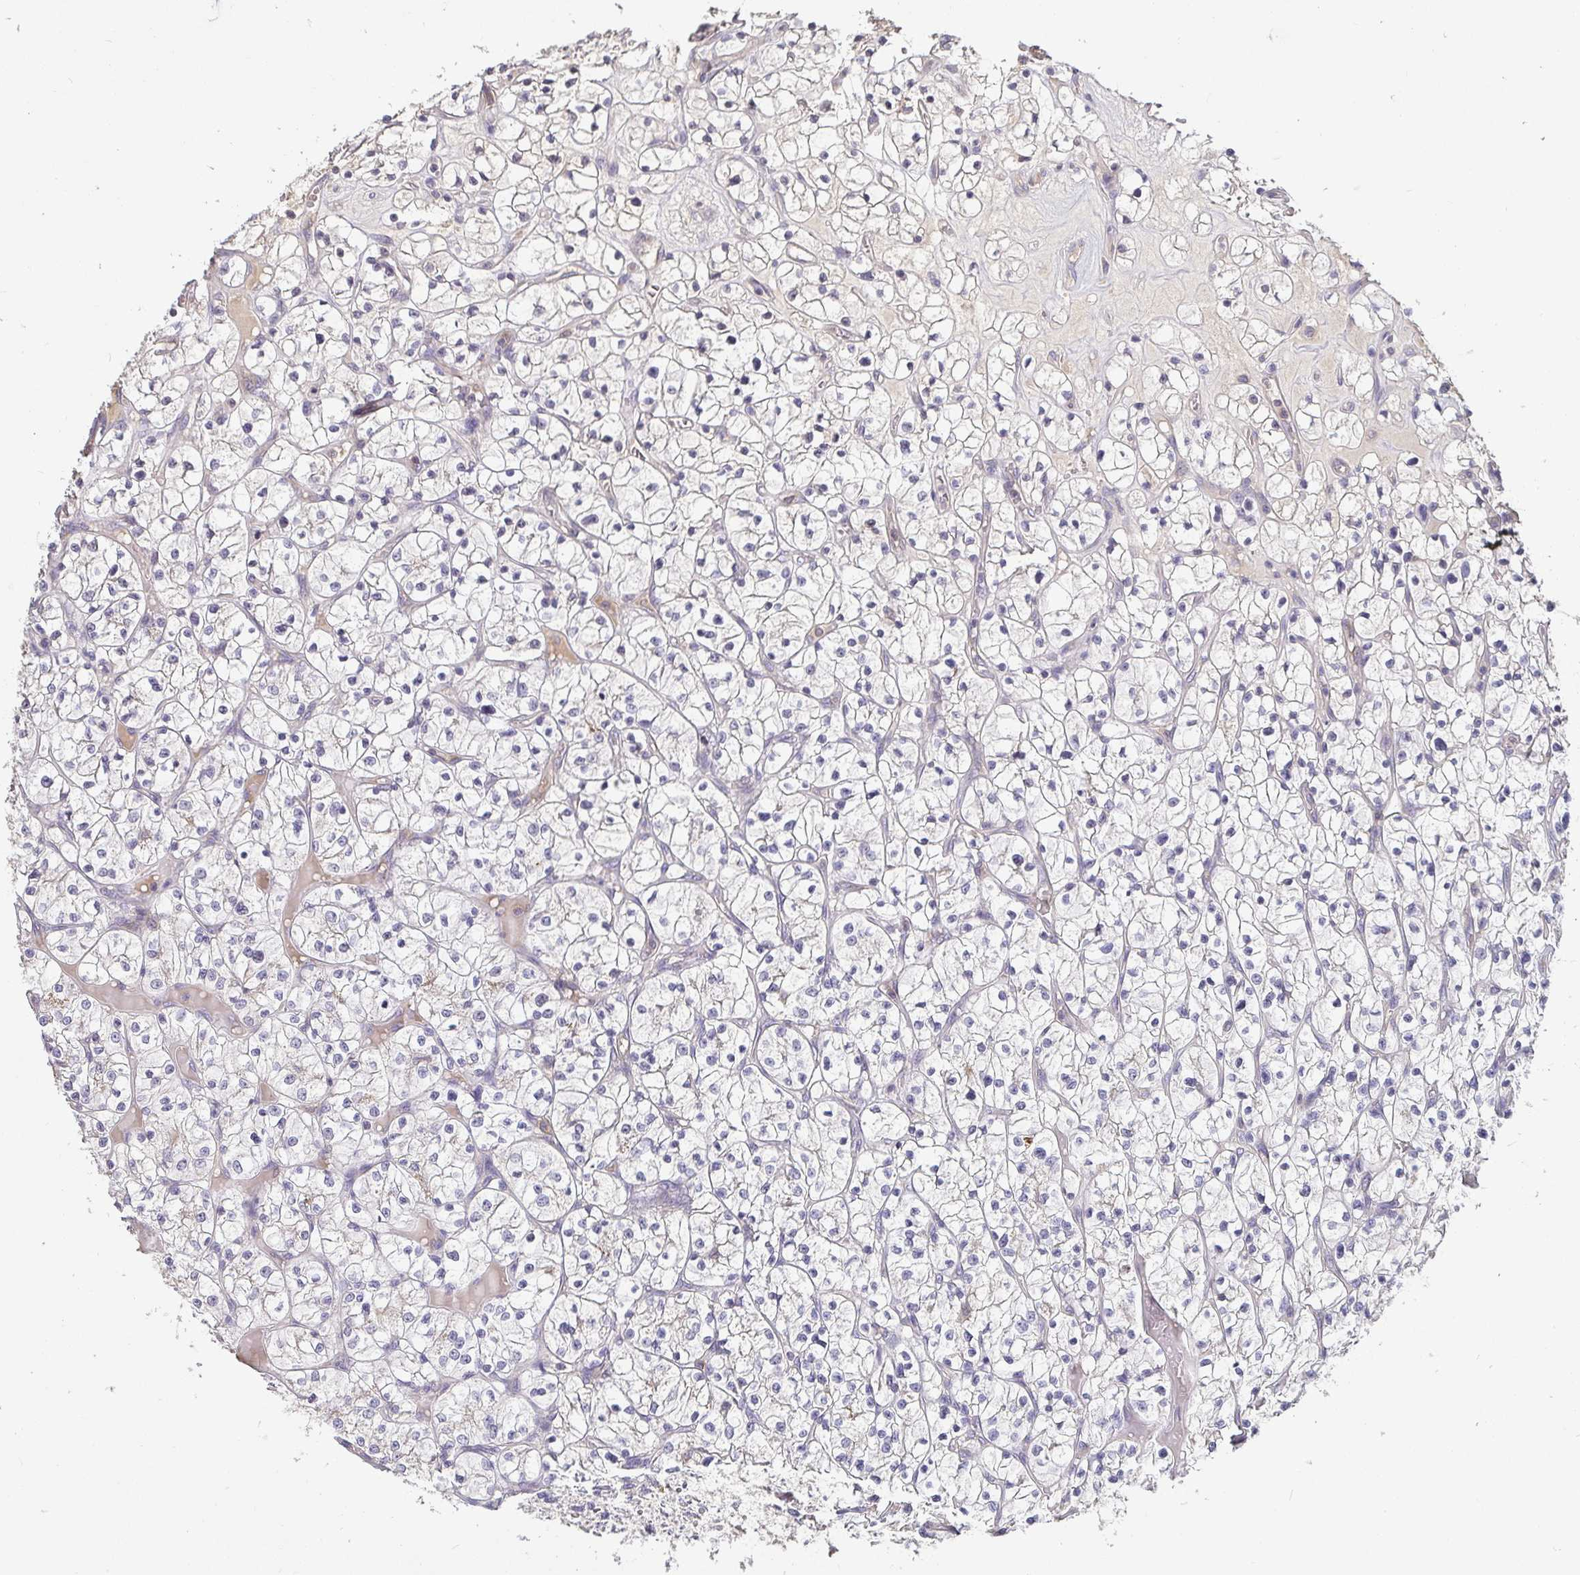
{"staining": {"intensity": "negative", "quantity": "none", "location": "none"}, "tissue": "renal cancer", "cell_type": "Tumor cells", "image_type": "cancer", "snomed": [{"axis": "morphology", "description": "Adenocarcinoma, NOS"}, {"axis": "topography", "description": "Kidney"}], "caption": "DAB (3,3'-diaminobenzidine) immunohistochemical staining of renal cancer (adenocarcinoma) exhibits no significant expression in tumor cells. (DAB (3,3'-diaminobenzidine) immunohistochemistry, high magnification).", "gene": "ANLN", "patient": {"sex": "female", "age": 64}}